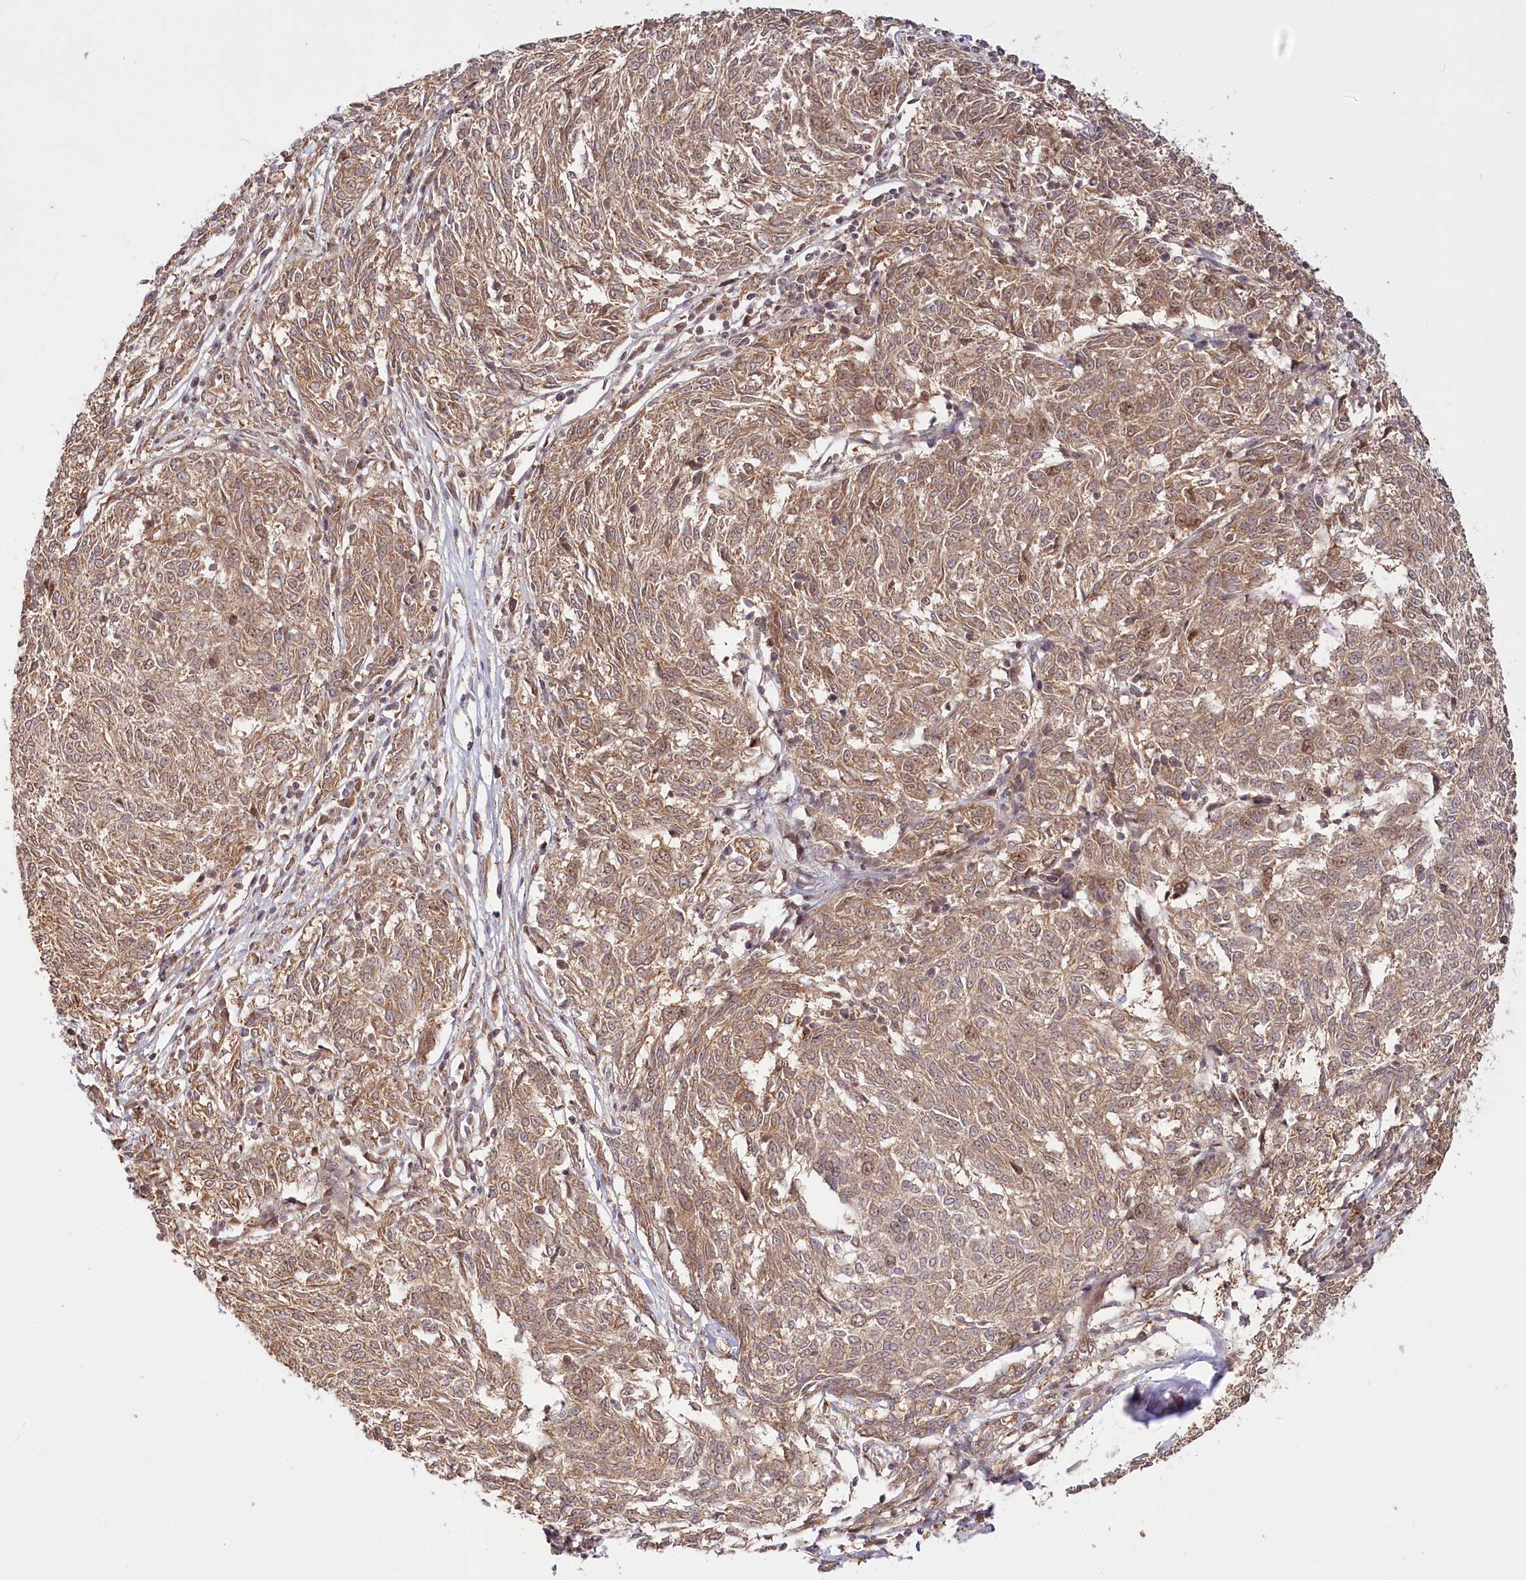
{"staining": {"intensity": "moderate", "quantity": ">75%", "location": "cytoplasmic/membranous"}, "tissue": "melanoma", "cell_type": "Tumor cells", "image_type": "cancer", "snomed": [{"axis": "morphology", "description": "Malignant melanoma, NOS"}, {"axis": "topography", "description": "Skin"}], "caption": "Protein staining by immunohistochemistry reveals moderate cytoplasmic/membranous expression in about >75% of tumor cells in melanoma.", "gene": "CEP70", "patient": {"sex": "female", "age": 72}}